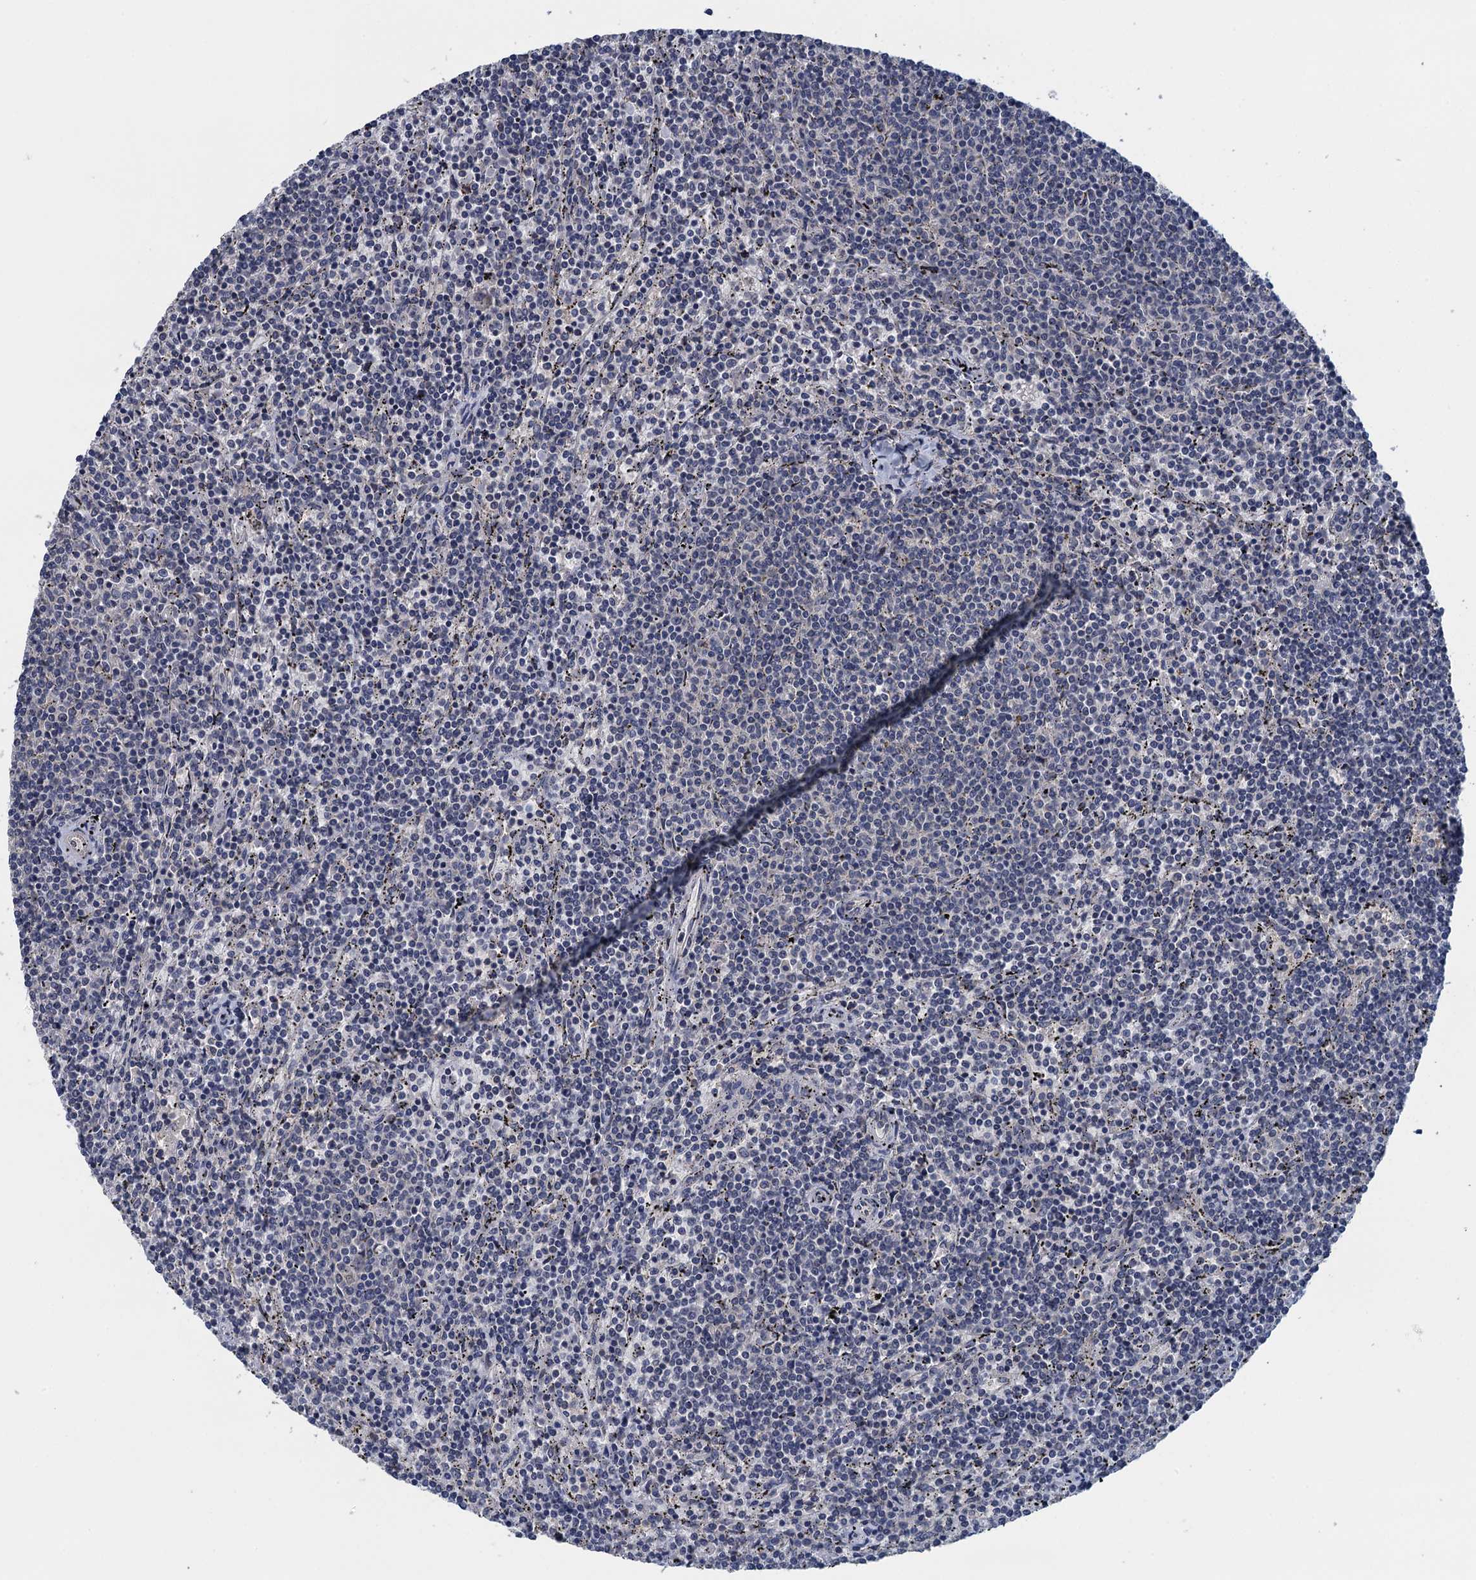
{"staining": {"intensity": "negative", "quantity": "none", "location": "none"}, "tissue": "lymphoma", "cell_type": "Tumor cells", "image_type": "cancer", "snomed": [{"axis": "morphology", "description": "Malignant lymphoma, non-Hodgkin's type, Low grade"}, {"axis": "topography", "description": "Spleen"}], "caption": "A histopathology image of low-grade malignant lymphoma, non-Hodgkin's type stained for a protein reveals no brown staining in tumor cells.", "gene": "CTU2", "patient": {"sex": "female", "age": 50}}